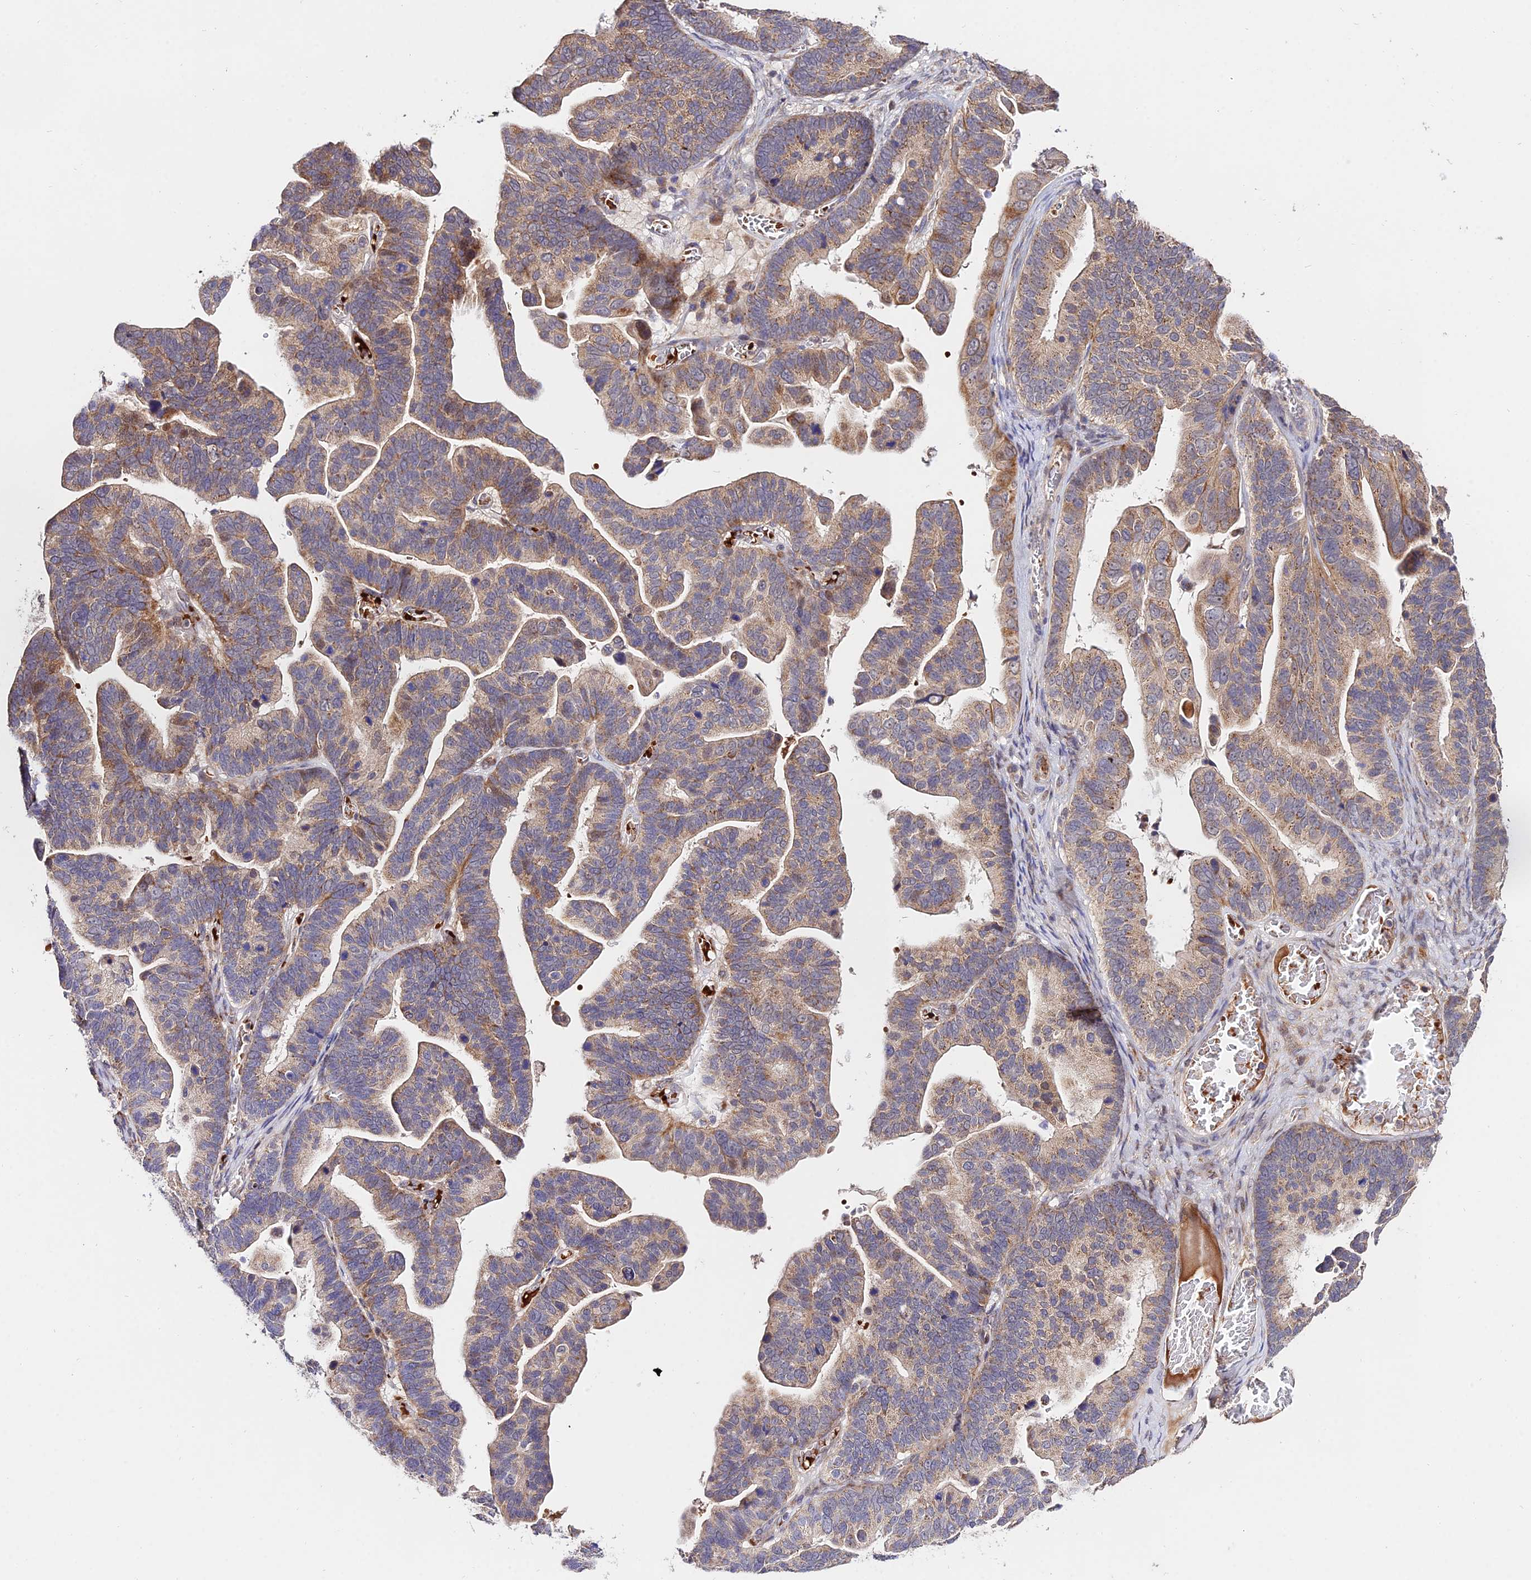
{"staining": {"intensity": "moderate", "quantity": ">75%", "location": "cytoplasmic/membranous"}, "tissue": "ovarian cancer", "cell_type": "Tumor cells", "image_type": "cancer", "snomed": [{"axis": "morphology", "description": "Cystadenocarcinoma, serous, NOS"}, {"axis": "topography", "description": "Ovary"}], "caption": "Tumor cells display medium levels of moderate cytoplasmic/membranous expression in about >75% of cells in ovarian serous cystadenocarcinoma.", "gene": "WDR5B", "patient": {"sex": "female", "age": 56}}